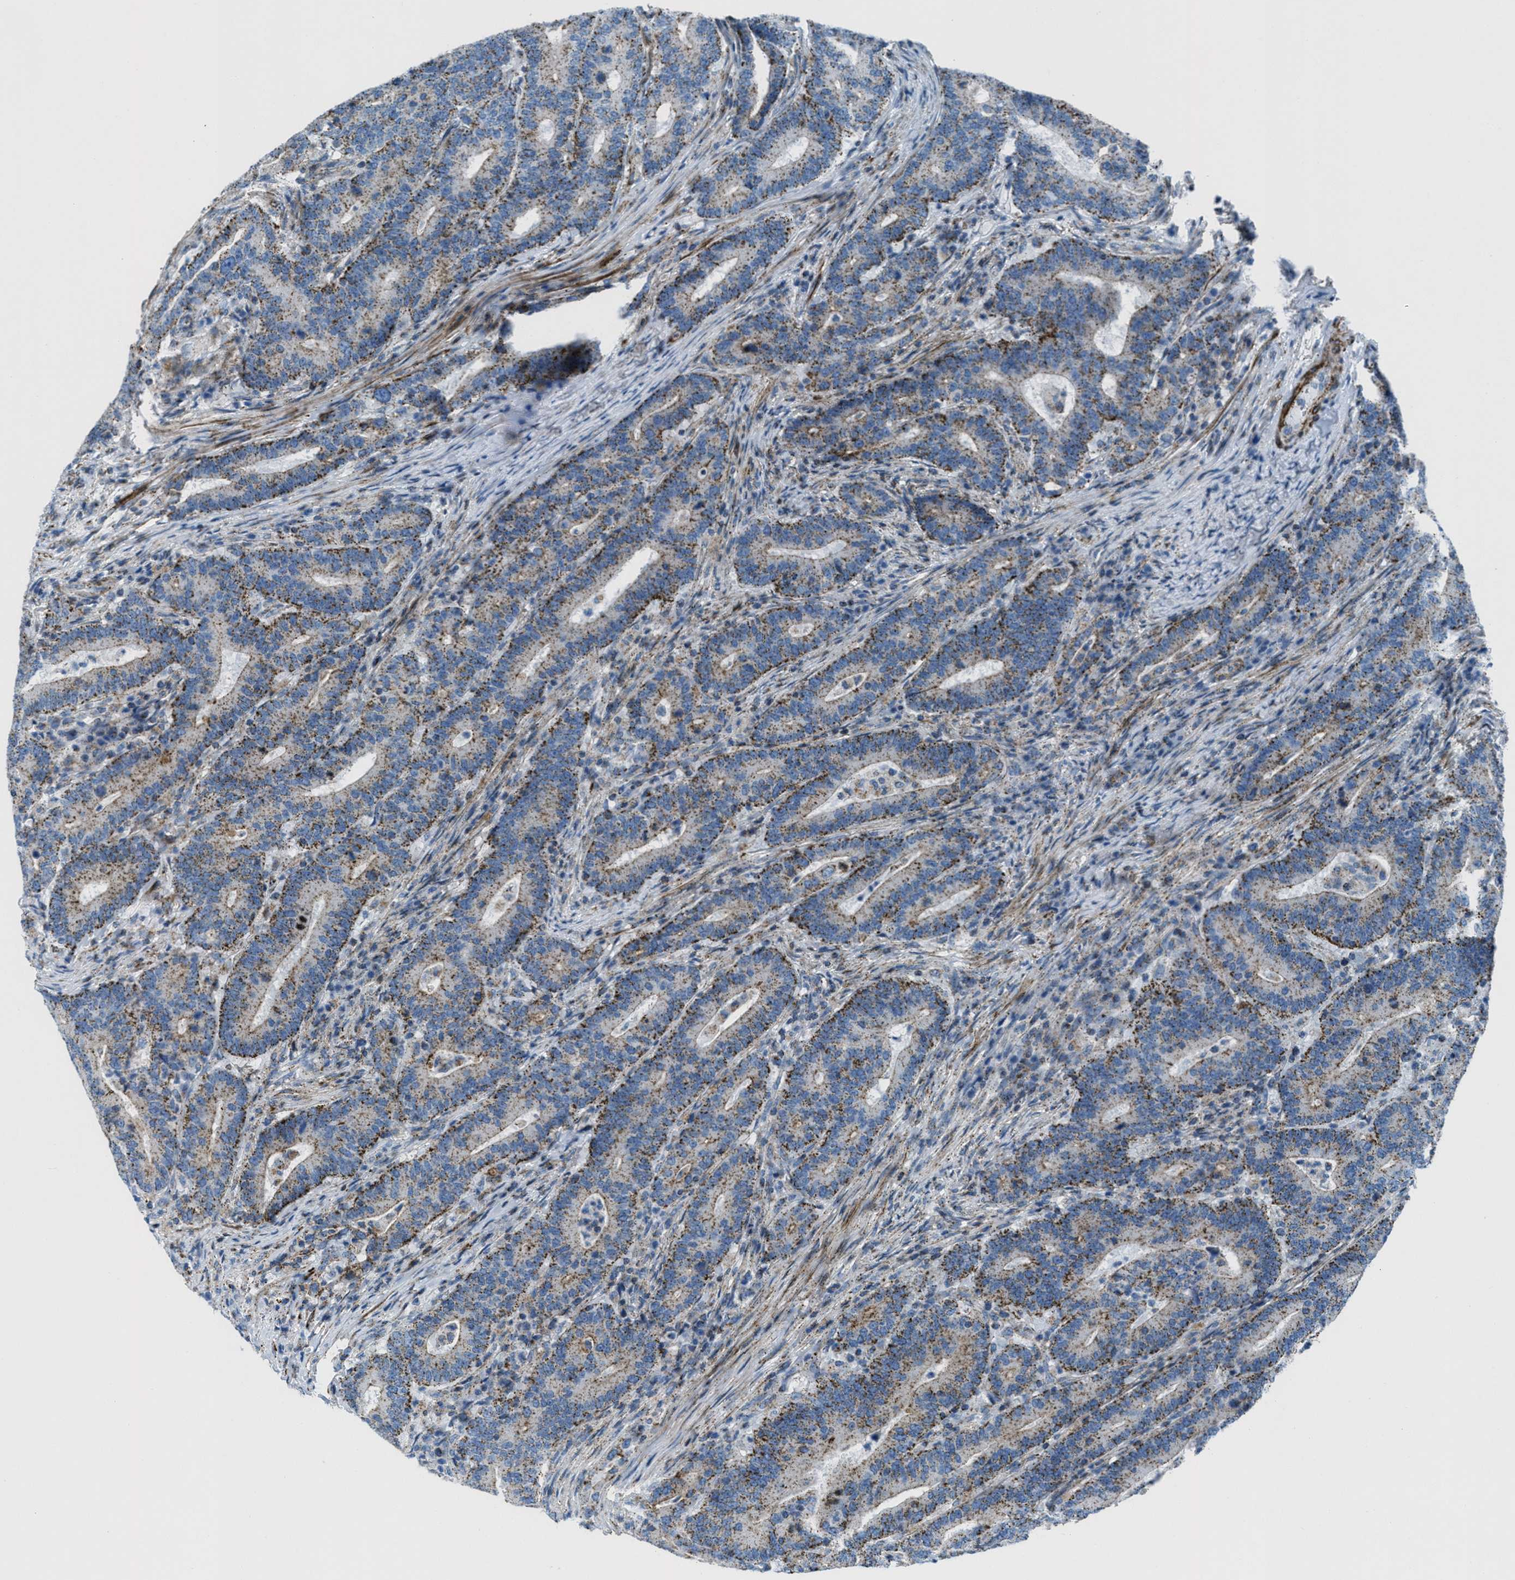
{"staining": {"intensity": "moderate", "quantity": ">75%", "location": "cytoplasmic/membranous"}, "tissue": "colorectal cancer", "cell_type": "Tumor cells", "image_type": "cancer", "snomed": [{"axis": "morphology", "description": "Adenocarcinoma, NOS"}, {"axis": "topography", "description": "Colon"}], "caption": "Brown immunohistochemical staining in colorectal cancer shows moderate cytoplasmic/membranous expression in approximately >75% of tumor cells. Nuclei are stained in blue.", "gene": "MFSD13A", "patient": {"sex": "female", "age": 66}}